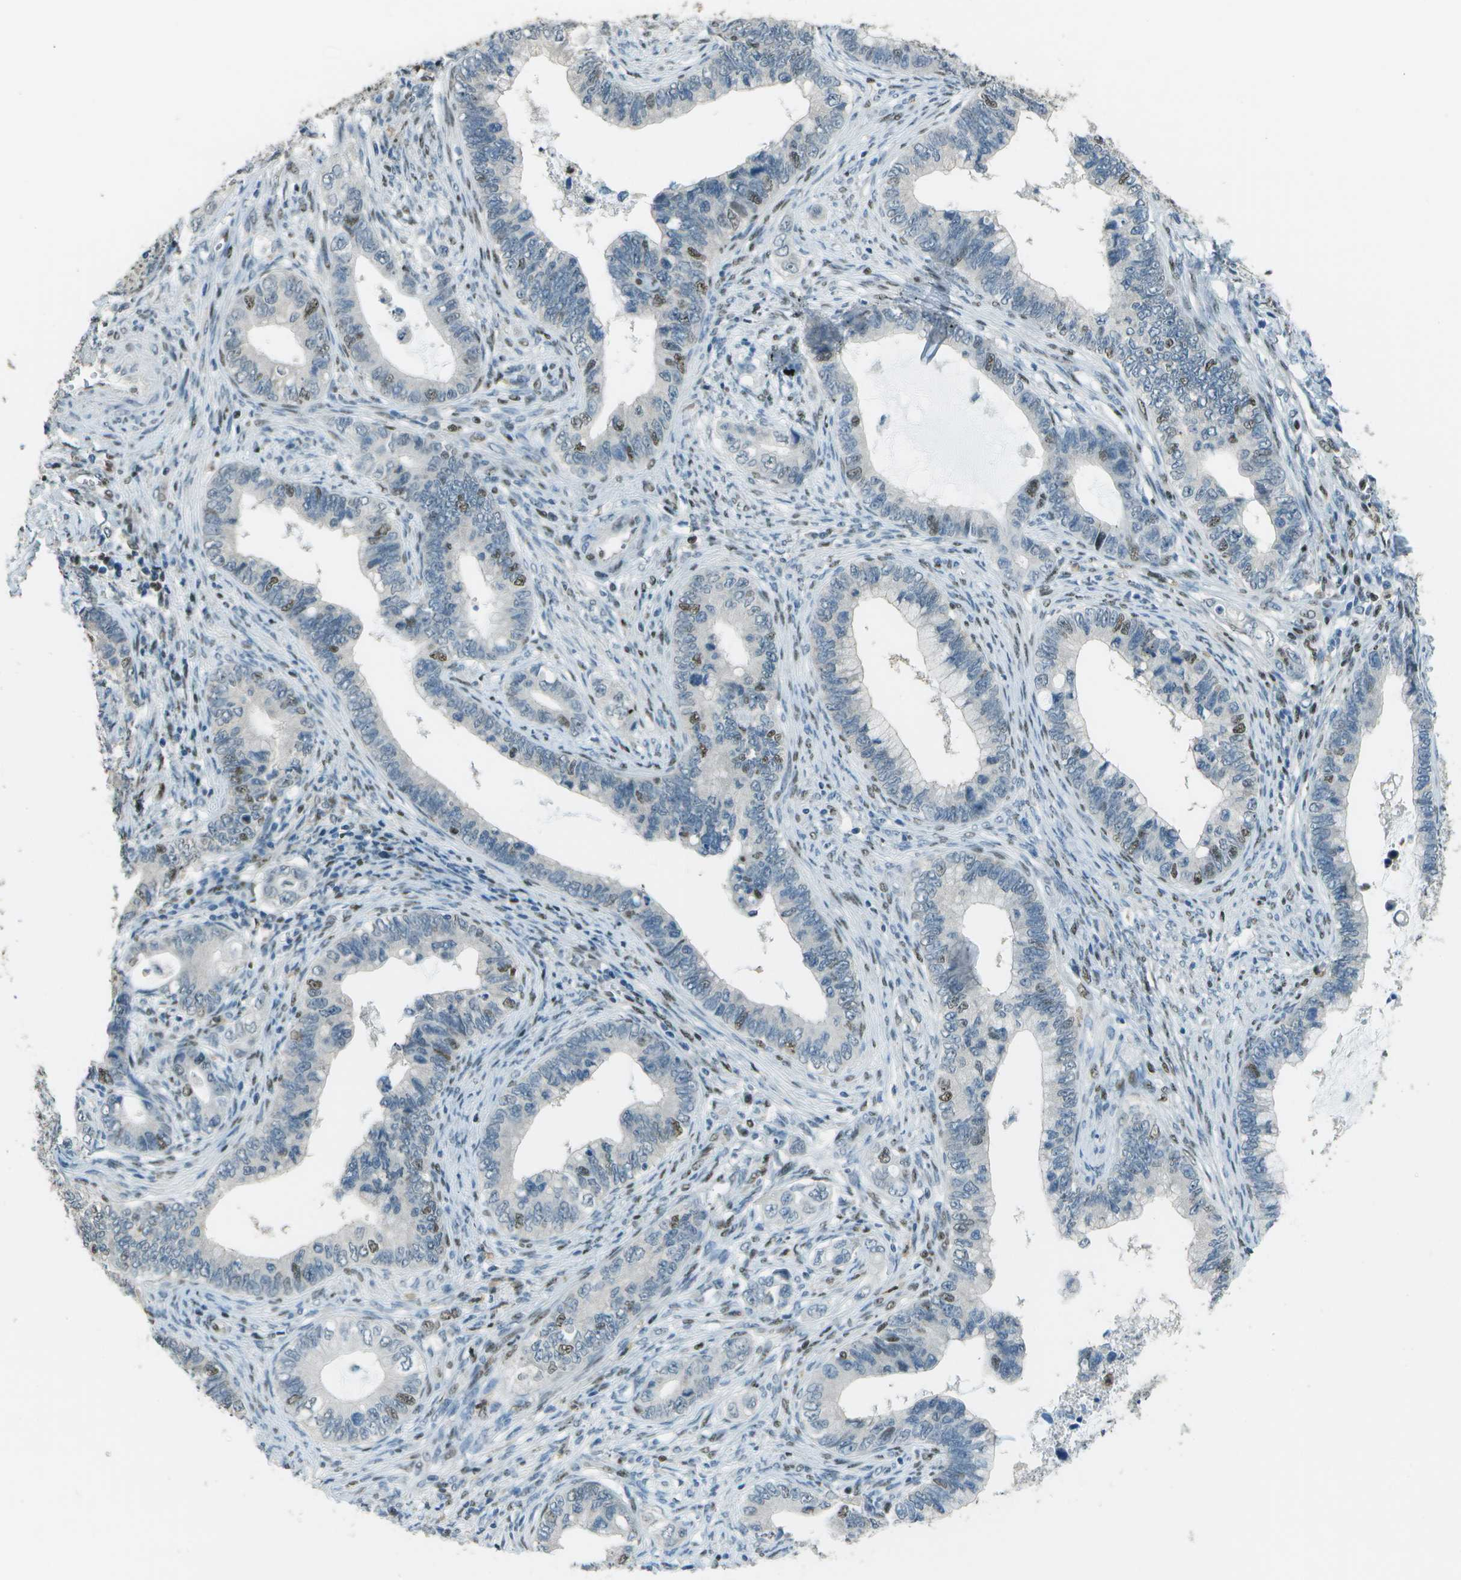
{"staining": {"intensity": "weak", "quantity": "<25%", "location": "nuclear"}, "tissue": "cervical cancer", "cell_type": "Tumor cells", "image_type": "cancer", "snomed": [{"axis": "morphology", "description": "Adenocarcinoma, NOS"}, {"axis": "topography", "description": "Cervix"}], "caption": "Immunohistochemical staining of human adenocarcinoma (cervical) demonstrates no significant expression in tumor cells.", "gene": "DEPDC1", "patient": {"sex": "female", "age": 44}}